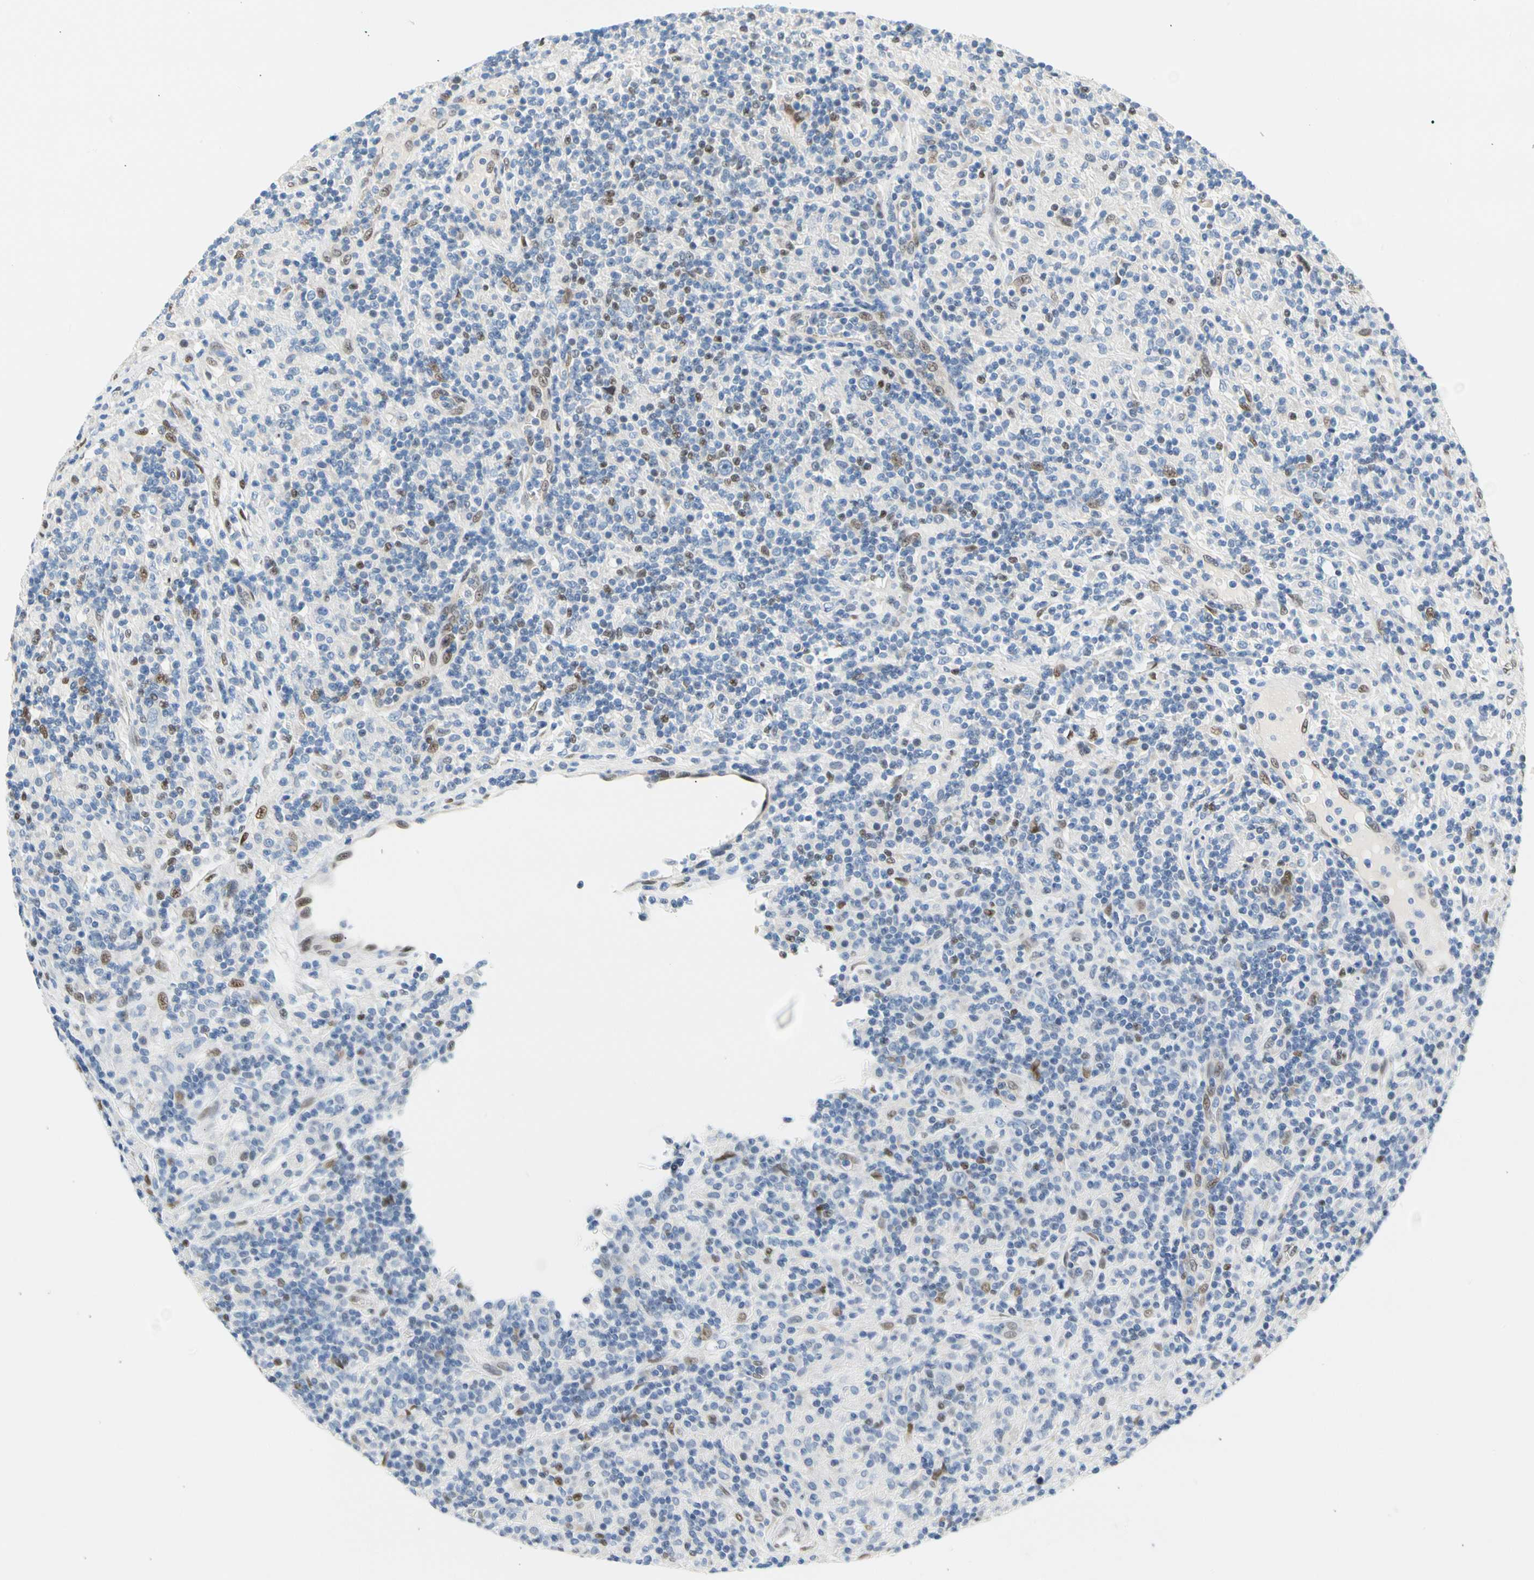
{"staining": {"intensity": "negative", "quantity": "none", "location": "none"}, "tissue": "lymphoma", "cell_type": "Tumor cells", "image_type": "cancer", "snomed": [{"axis": "morphology", "description": "Hodgkin's disease, NOS"}, {"axis": "topography", "description": "Lymph node"}], "caption": "IHC of human lymphoma reveals no positivity in tumor cells.", "gene": "NFIA", "patient": {"sex": "male", "age": 70}}